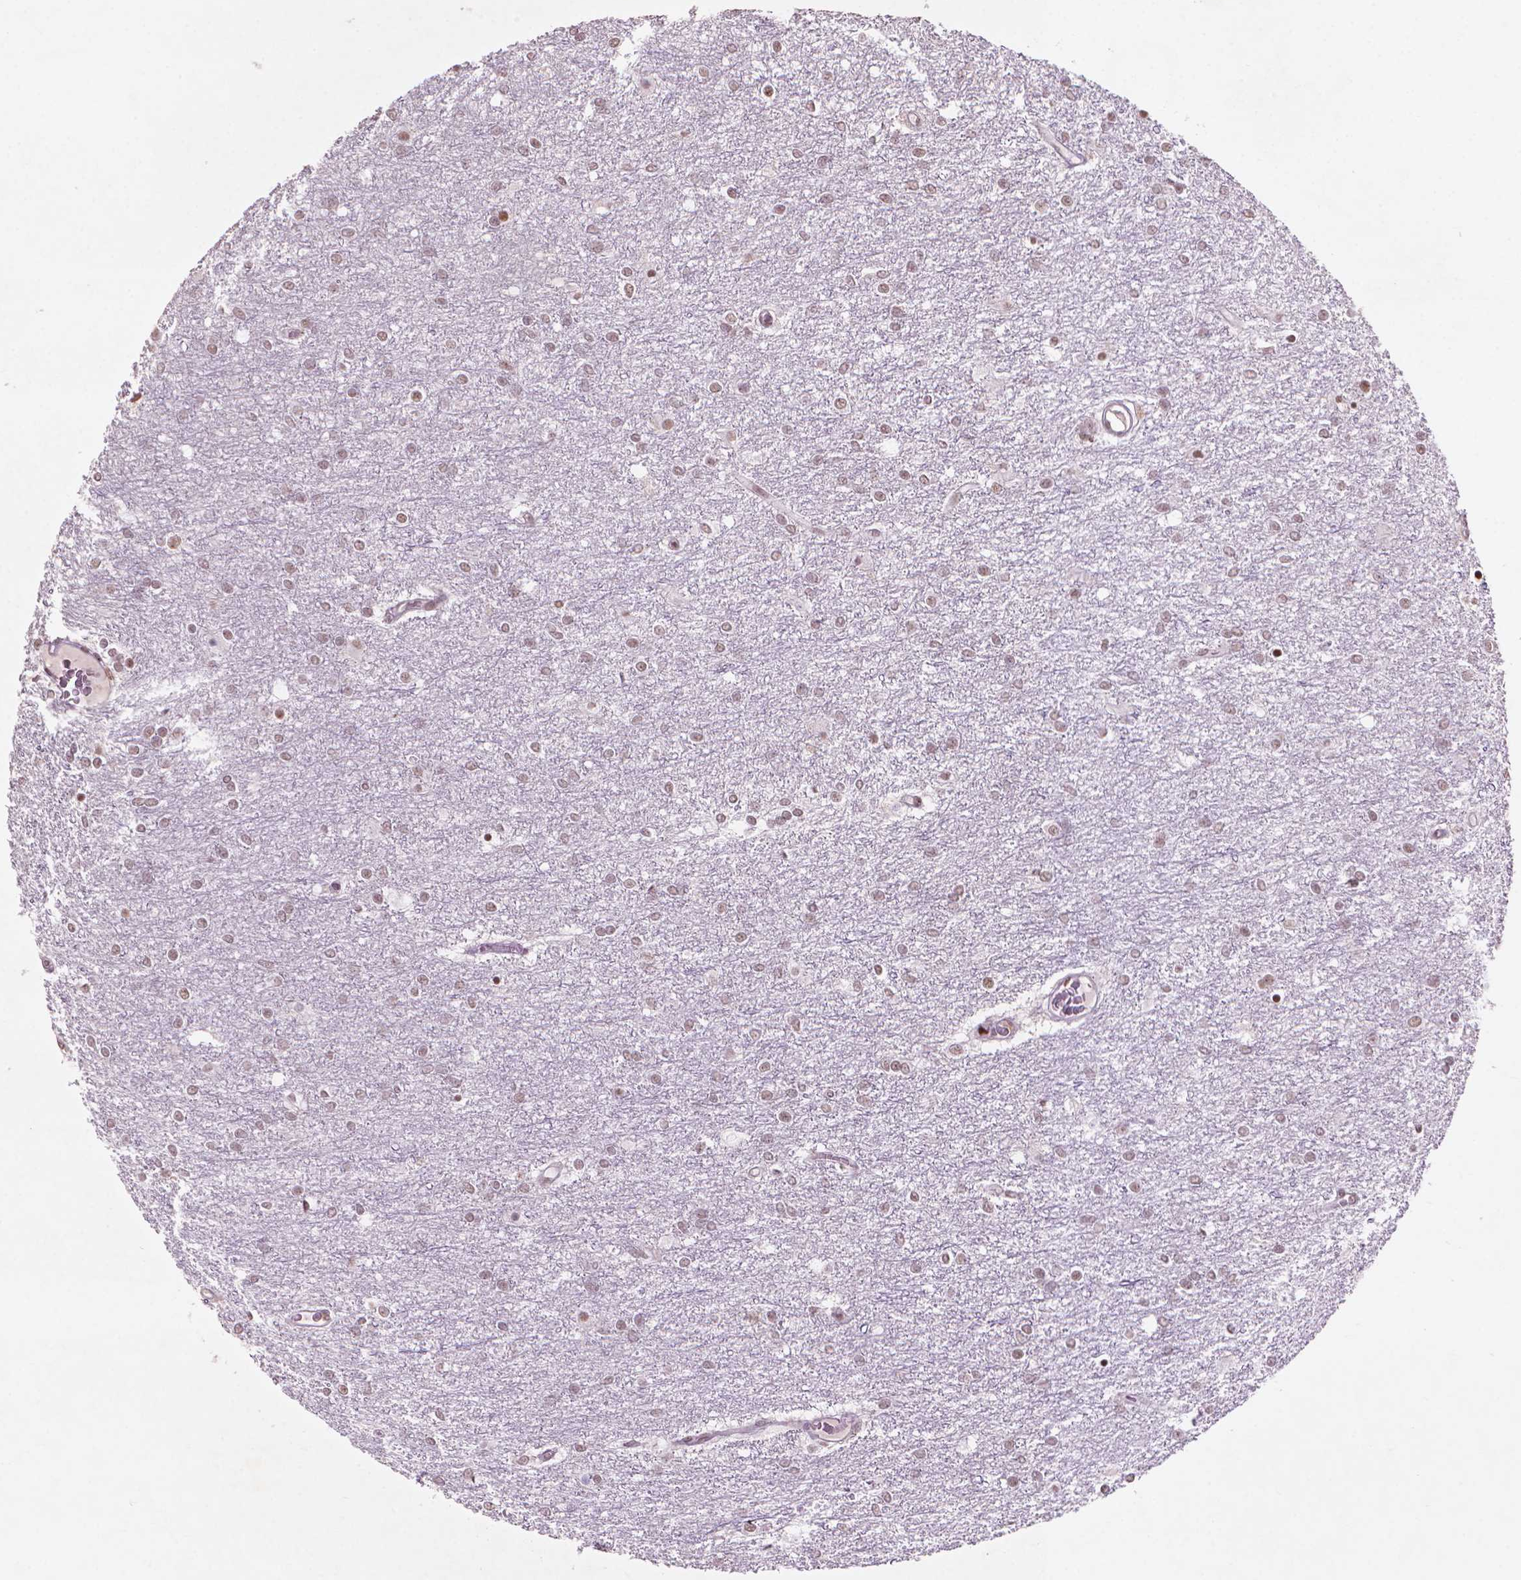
{"staining": {"intensity": "weak", "quantity": ">75%", "location": "nuclear"}, "tissue": "glioma", "cell_type": "Tumor cells", "image_type": "cancer", "snomed": [{"axis": "morphology", "description": "Glioma, malignant, High grade"}, {"axis": "topography", "description": "Brain"}], "caption": "IHC photomicrograph of neoplastic tissue: human malignant glioma (high-grade) stained using IHC reveals low levels of weak protein expression localized specifically in the nuclear of tumor cells, appearing as a nuclear brown color.", "gene": "HES7", "patient": {"sex": "female", "age": 61}}